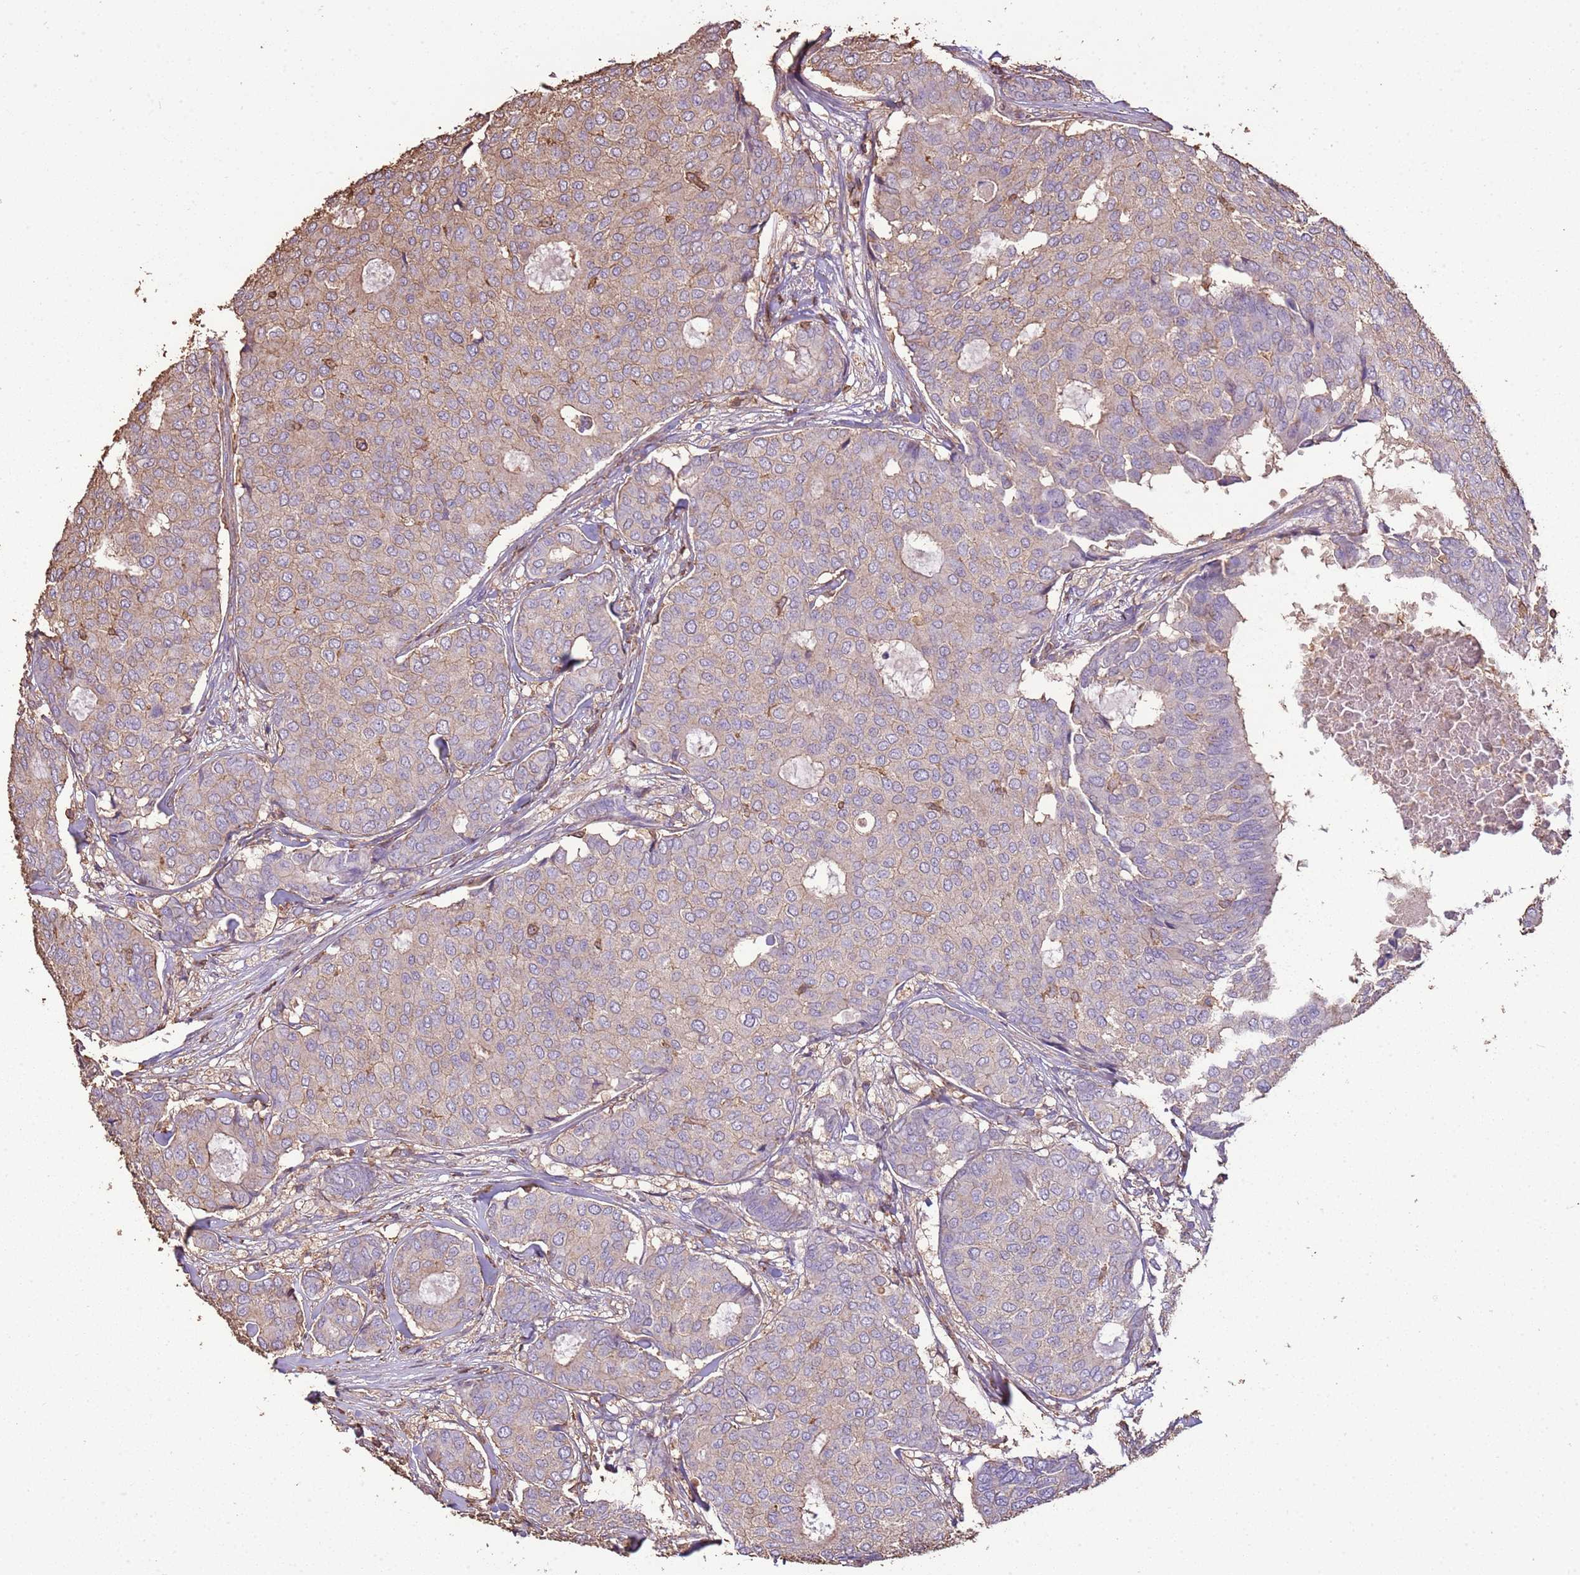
{"staining": {"intensity": "moderate", "quantity": "<25%", "location": "cytoplasmic/membranous"}, "tissue": "breast cancer", "cell_type": "Tumor cells", "image_type": "cancer", "snomed": [{"axis": "morphology", "description": "Duct carcinoma"}, {"axis": "topography", "description": "Breast"}], "caption": "A photomicrograph showing moderate cytoplasmic/membranous positivity in approximately <25% of tumor cells in breast cancer (invasive ductal carcinoma), as visualized by brown immunohistochemical staining.", "gene": "ARL10", "patient": {"sex": "female", "age": 75}}